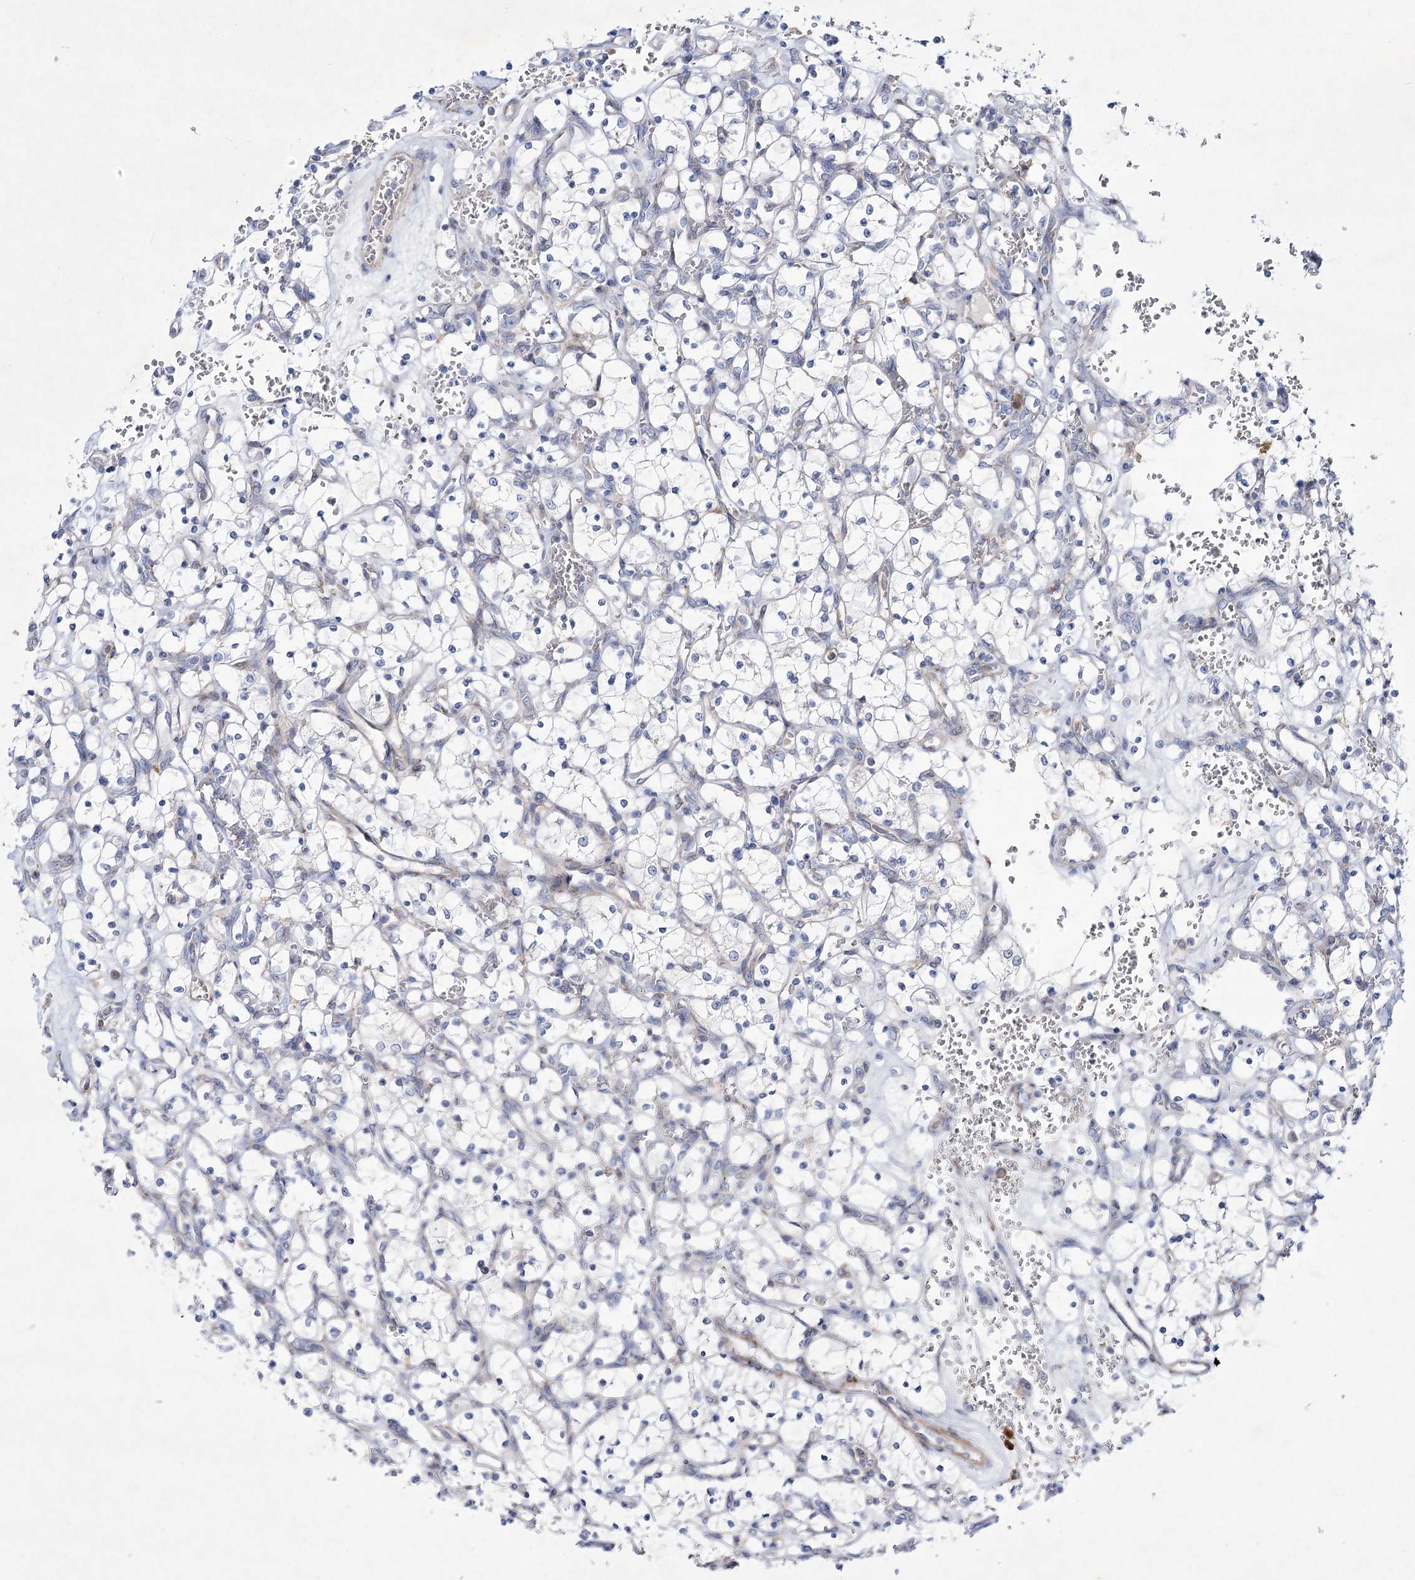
{"staining": {"intensity": "negative", "quantity": "none", "location": "none"}, "tissue": "renal cancer", "cell_type": "Tumor cells", "image_type": "cancer", "snomed": [{"axis": "morphology", "description": "Adenocarcinoma, NOS"}, {"axis": "topography", "description": "Kidney"}], "caption": "Immunohistochemistry photomicrograph of neoplastic tissue: human adenocarcinoma (renal) stained with DAB (3,3'-diaminobenzidine) demonstrates no significant protein staining in tumor cells. (DAB (3,3'-diaminobenzidine) immunohistochemistry, high magnification).", "gene": "ARFGEF3", "patient": {"sex": "female", "age": 69}}